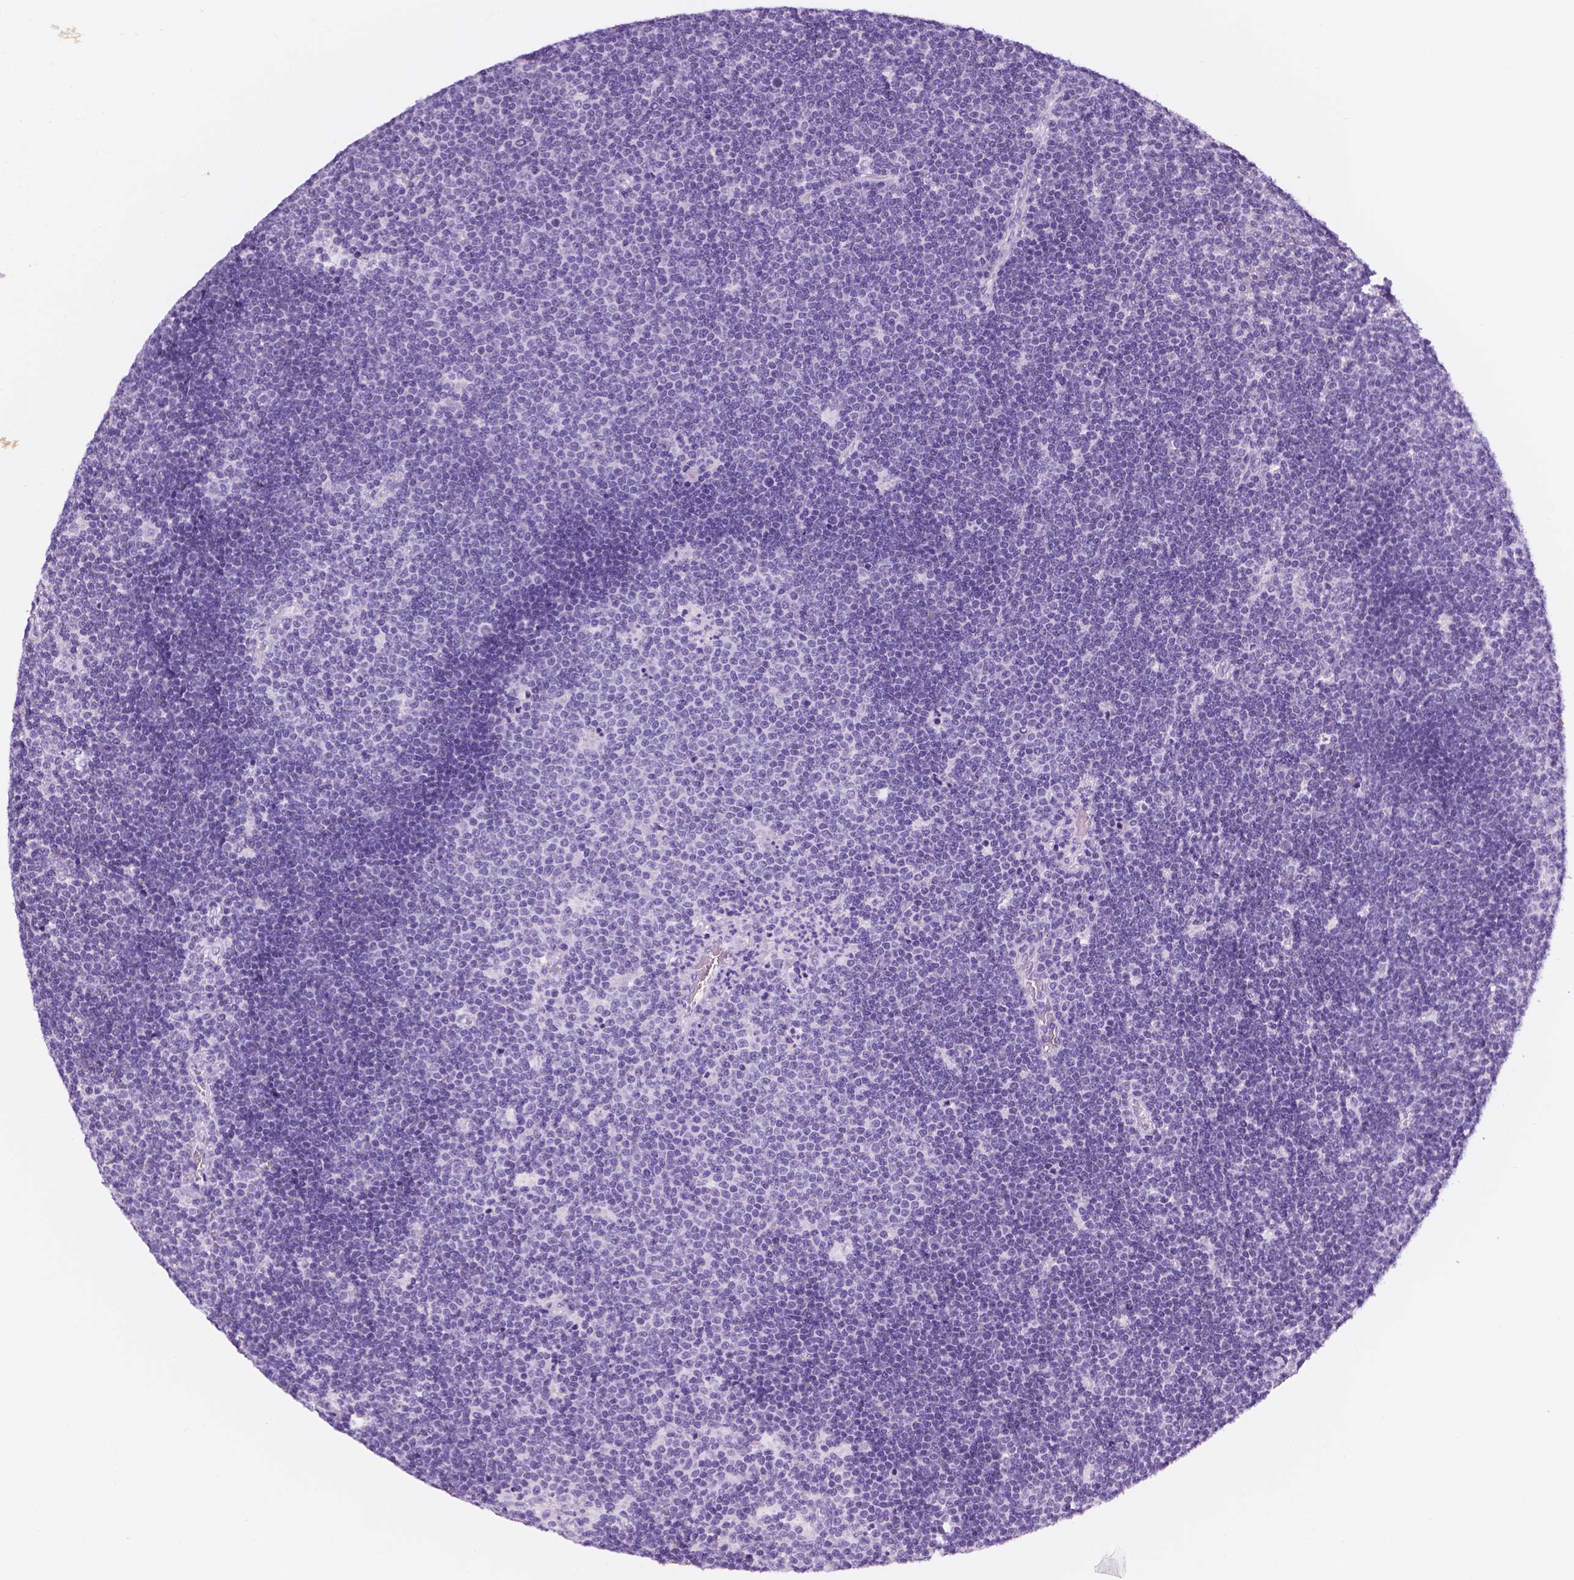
{"staining": {"intensity": "negative", "quantity": "none", "location": "none"}, "tissue": "lymphoma", "cell_type": "Tumor cells", "image_type": "cancer", "snomed": [{"axis": "morphology", "description": "Malignant lymphoma, non-Hodgkin's type, Low grade"}, {"axis": "topography", "description": "Brain"}], "caption": "Lymphoma stained for a protein using IHC shows no positivity tumor cells.", "gene": "PPL", "patient": {"sex": "female", "age": 66}}